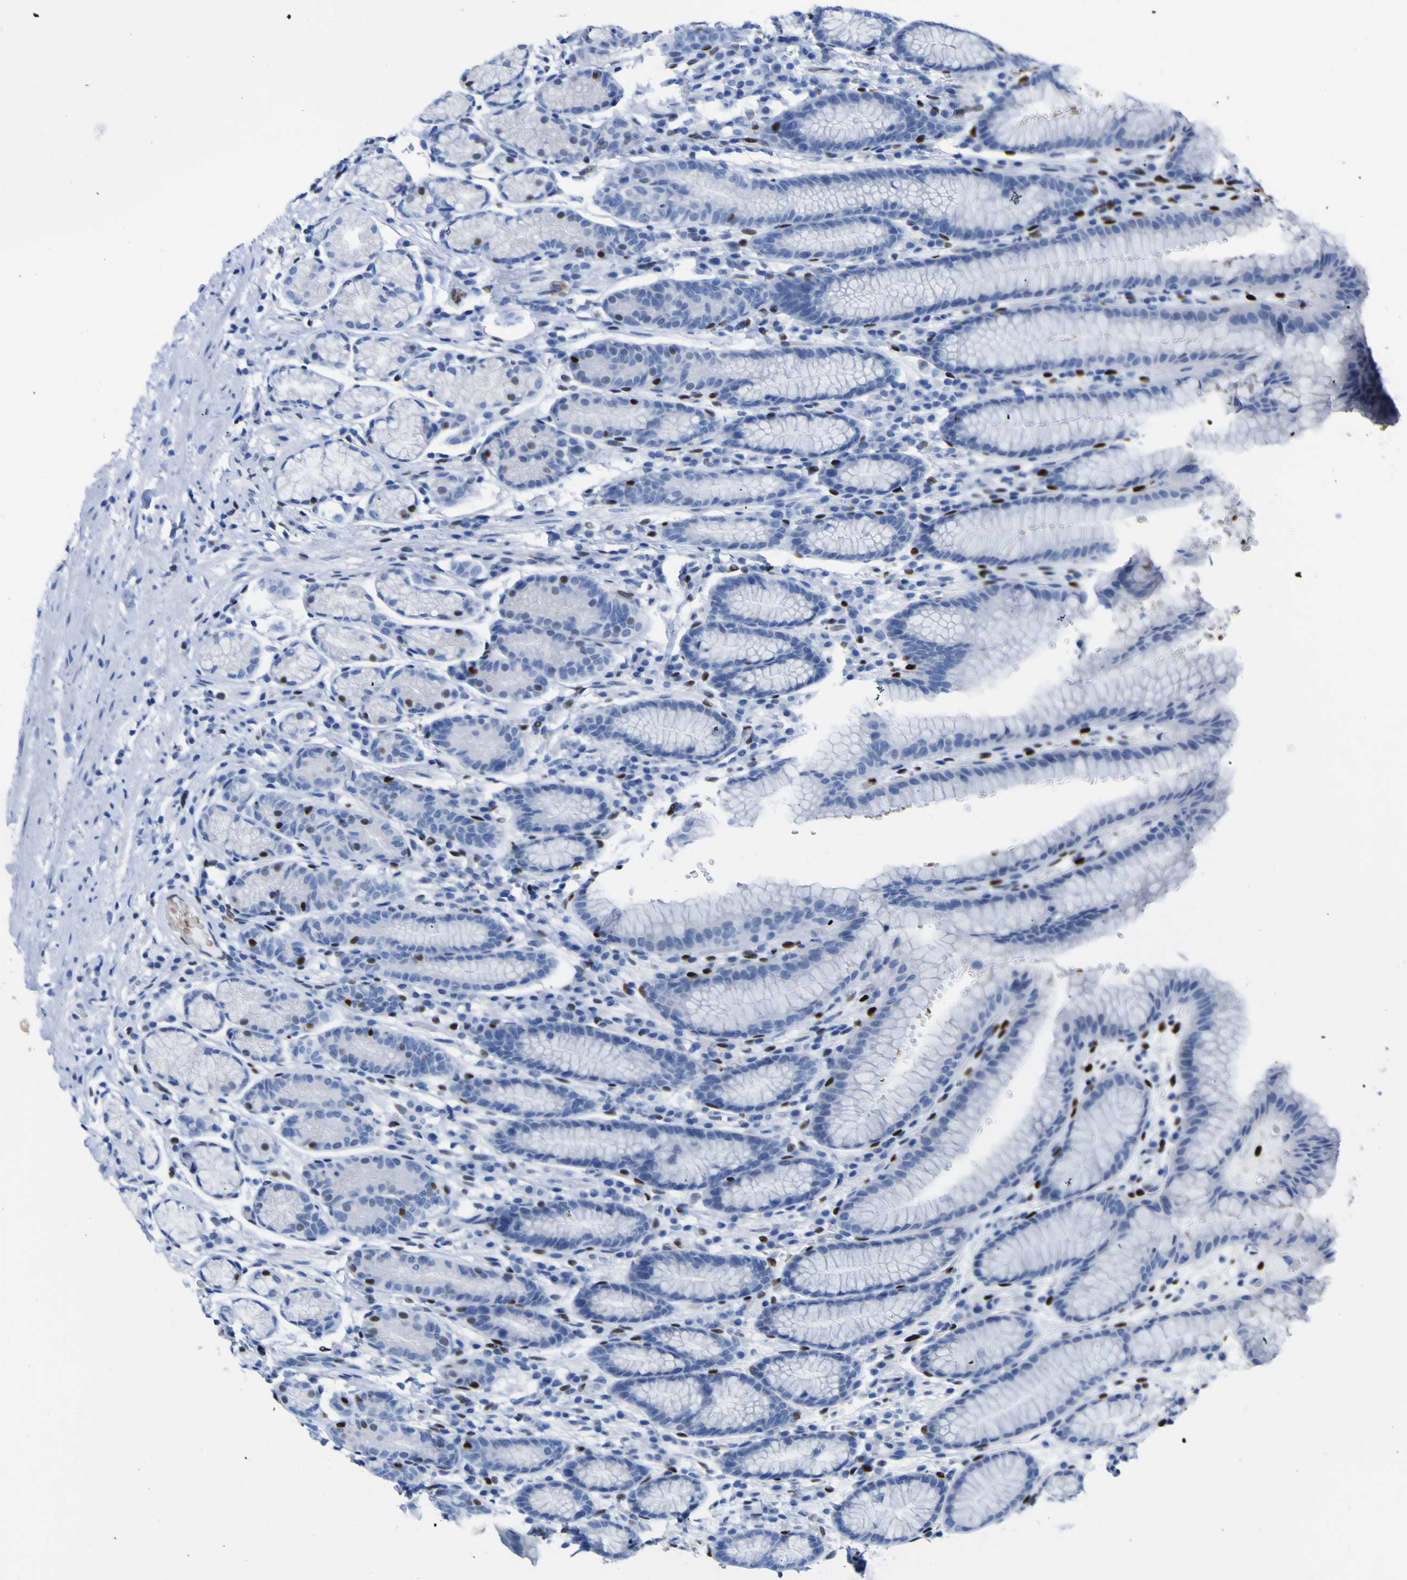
{"staining": {"intensity": "moderate", "quantity": "<25%", "location": "nuclear"}, "tissue": "stomach", "cell_type": "Glandular cells", "image_type": "normal", "snomed": [{"axis": "morphology", "description": "Normal tissue, NOS"}, {"axis": "topography", "description": "Stomach, lower"}], "caption": "DAB (3,3'-diaminobenzidine) immunohistochemical staining of normal stomach shows moderate nuclear protein expression in approximately <25% of glandular cells. The staining was performed using DAB (3,3'-diaminobenzidine), with brown indicating positive protein expression. Nuclei are stained blue with hematoxylin.", "gene": "DACH1", "patient": {"sex": "male", "age": 52}}